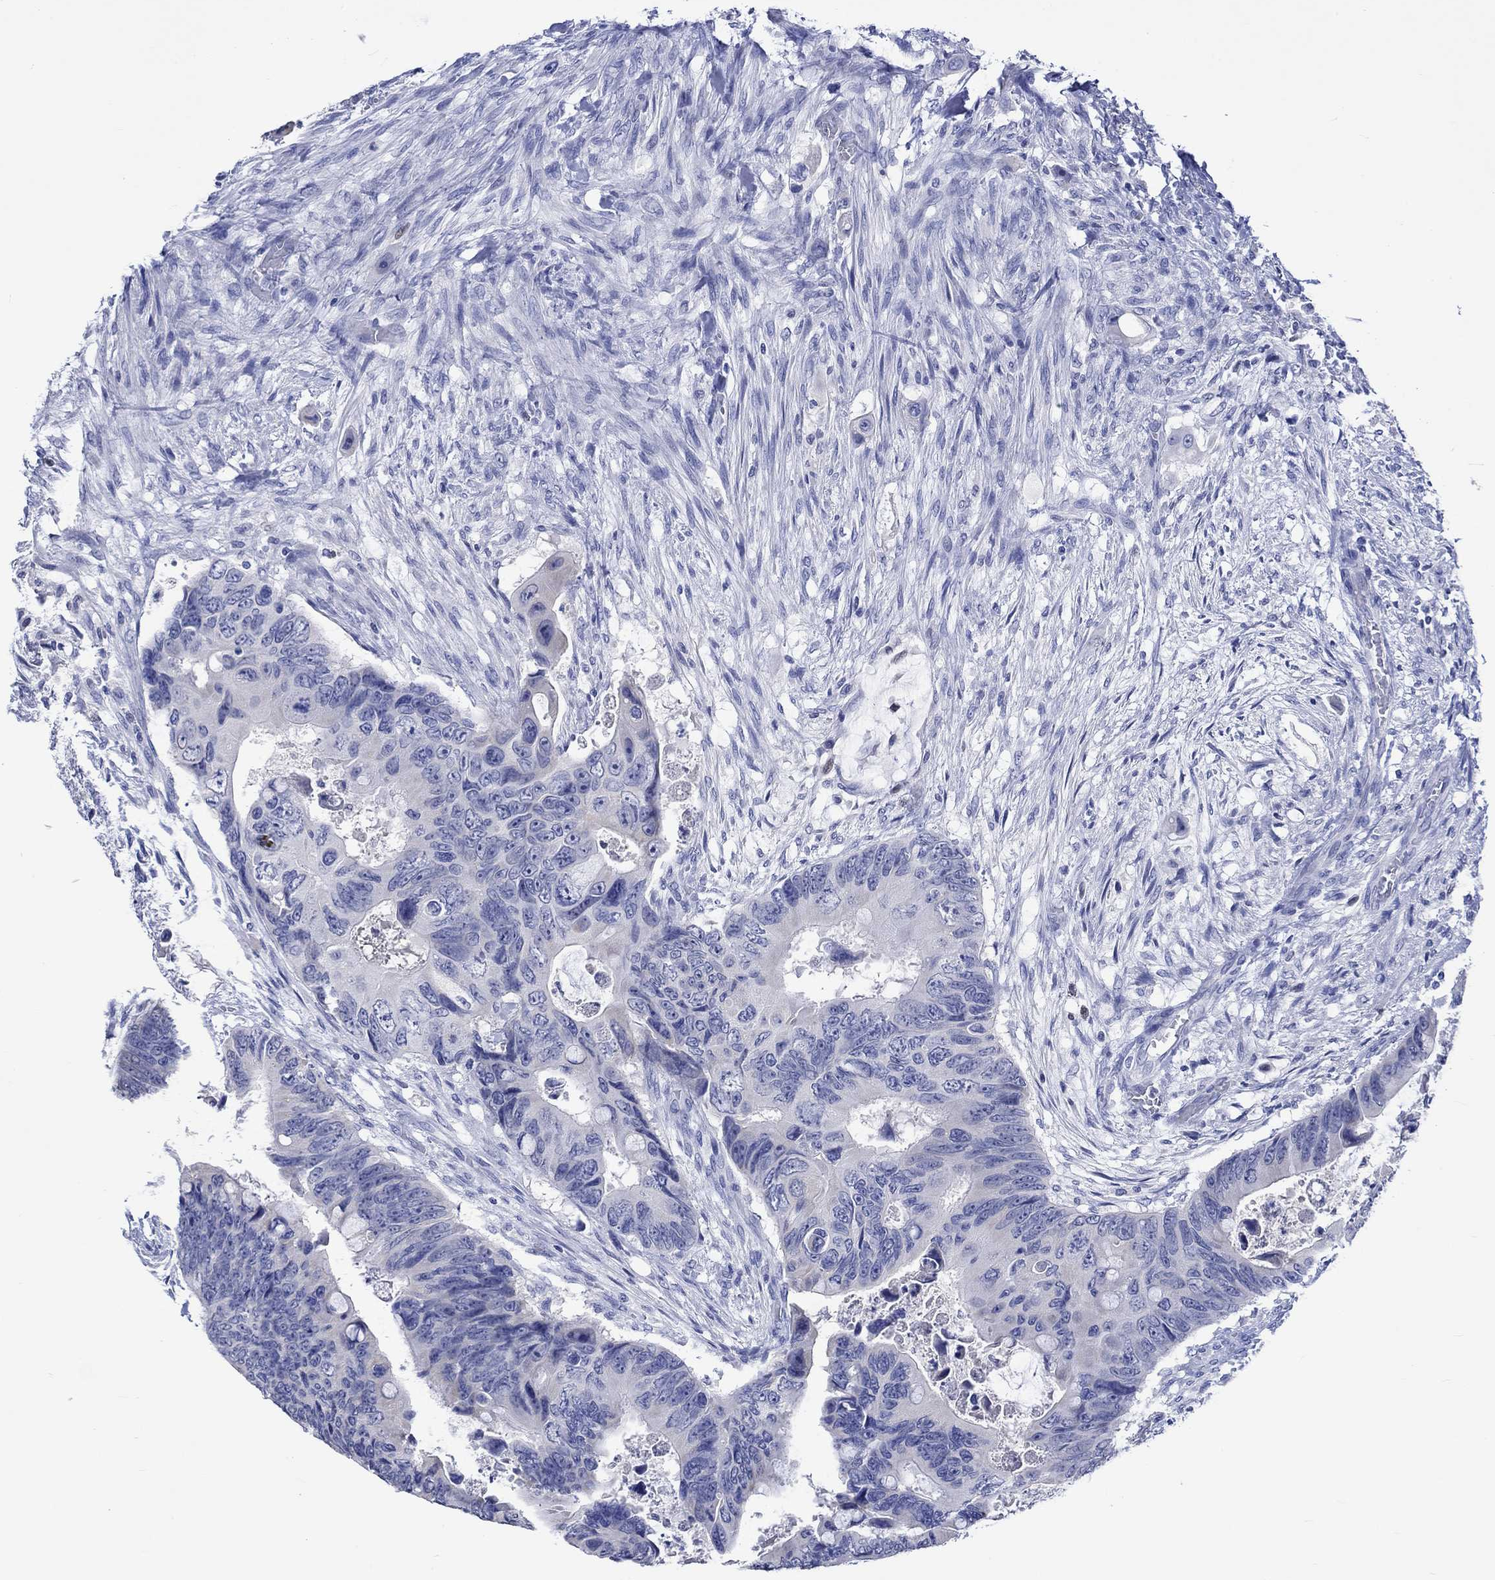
{"staining": {"intensity": "negative", "quantity": "none", "location": "none"}, "tissue": "colorectal cancer", "cell_type": "Tumor cells", "image_type": "cancer", "snomed": [{"axis": "morphology", "description": "Adenocarcinoma, NOS"}, {"axis": "topography", "description": "Rectum"}], "caption": "High magnification brightfield microscopy of colorectal adenocarcinoma stained with DAB (3,3'-diaminobenzidine) (brown) and counterstained with hematoxylin (blue): tumor cells show no significant staining. (Stains: DAB (3,3'-diaminobenzidine) immunohistochemistry (IHC) with hematoxylin counter stain, Microscopy: brightfield microscopy at high magnification).", "gene": "KLHL35", "patient": {"sex": "male", "age": 63}}